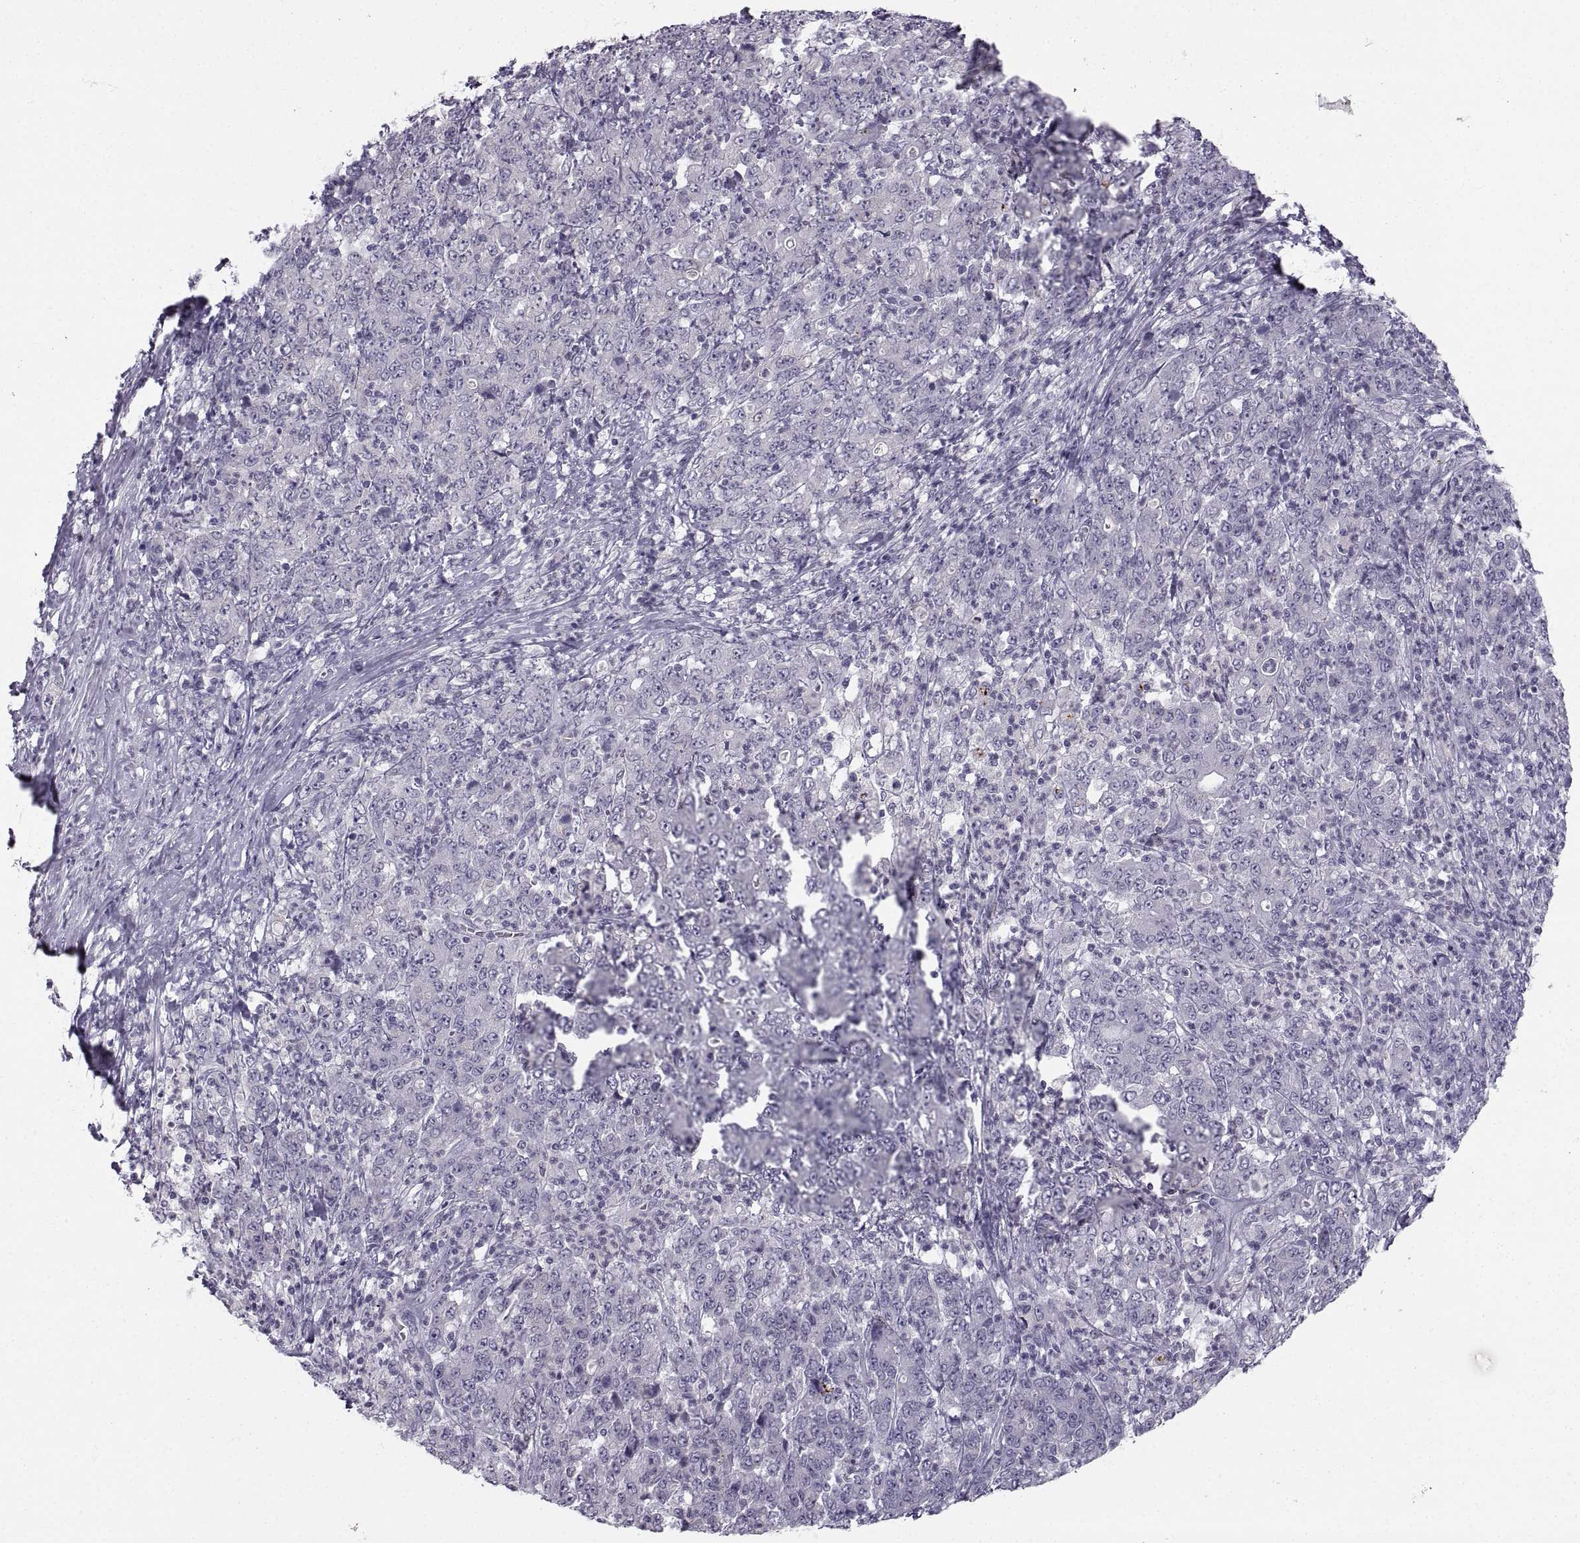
{"staining": {"intensity": "negative", "quantity": "none", "location": "none"}, "tissue": "stomach cancer", "cell_type": "Tumor cells", "image_type": "cancer", "snomed": [{"axis": "morphology", "description": "Adenocarcinoma, NOS"}, {"axis": "topography", "description": "Stomach, lower"}], "caption": "Immunohistochemical staining of adenocarcinoma (stomach) demonstrates no significant positivity in tumor cells.", "gene": "ZNF185", "patient": {"sex": "female", "age": 71}}